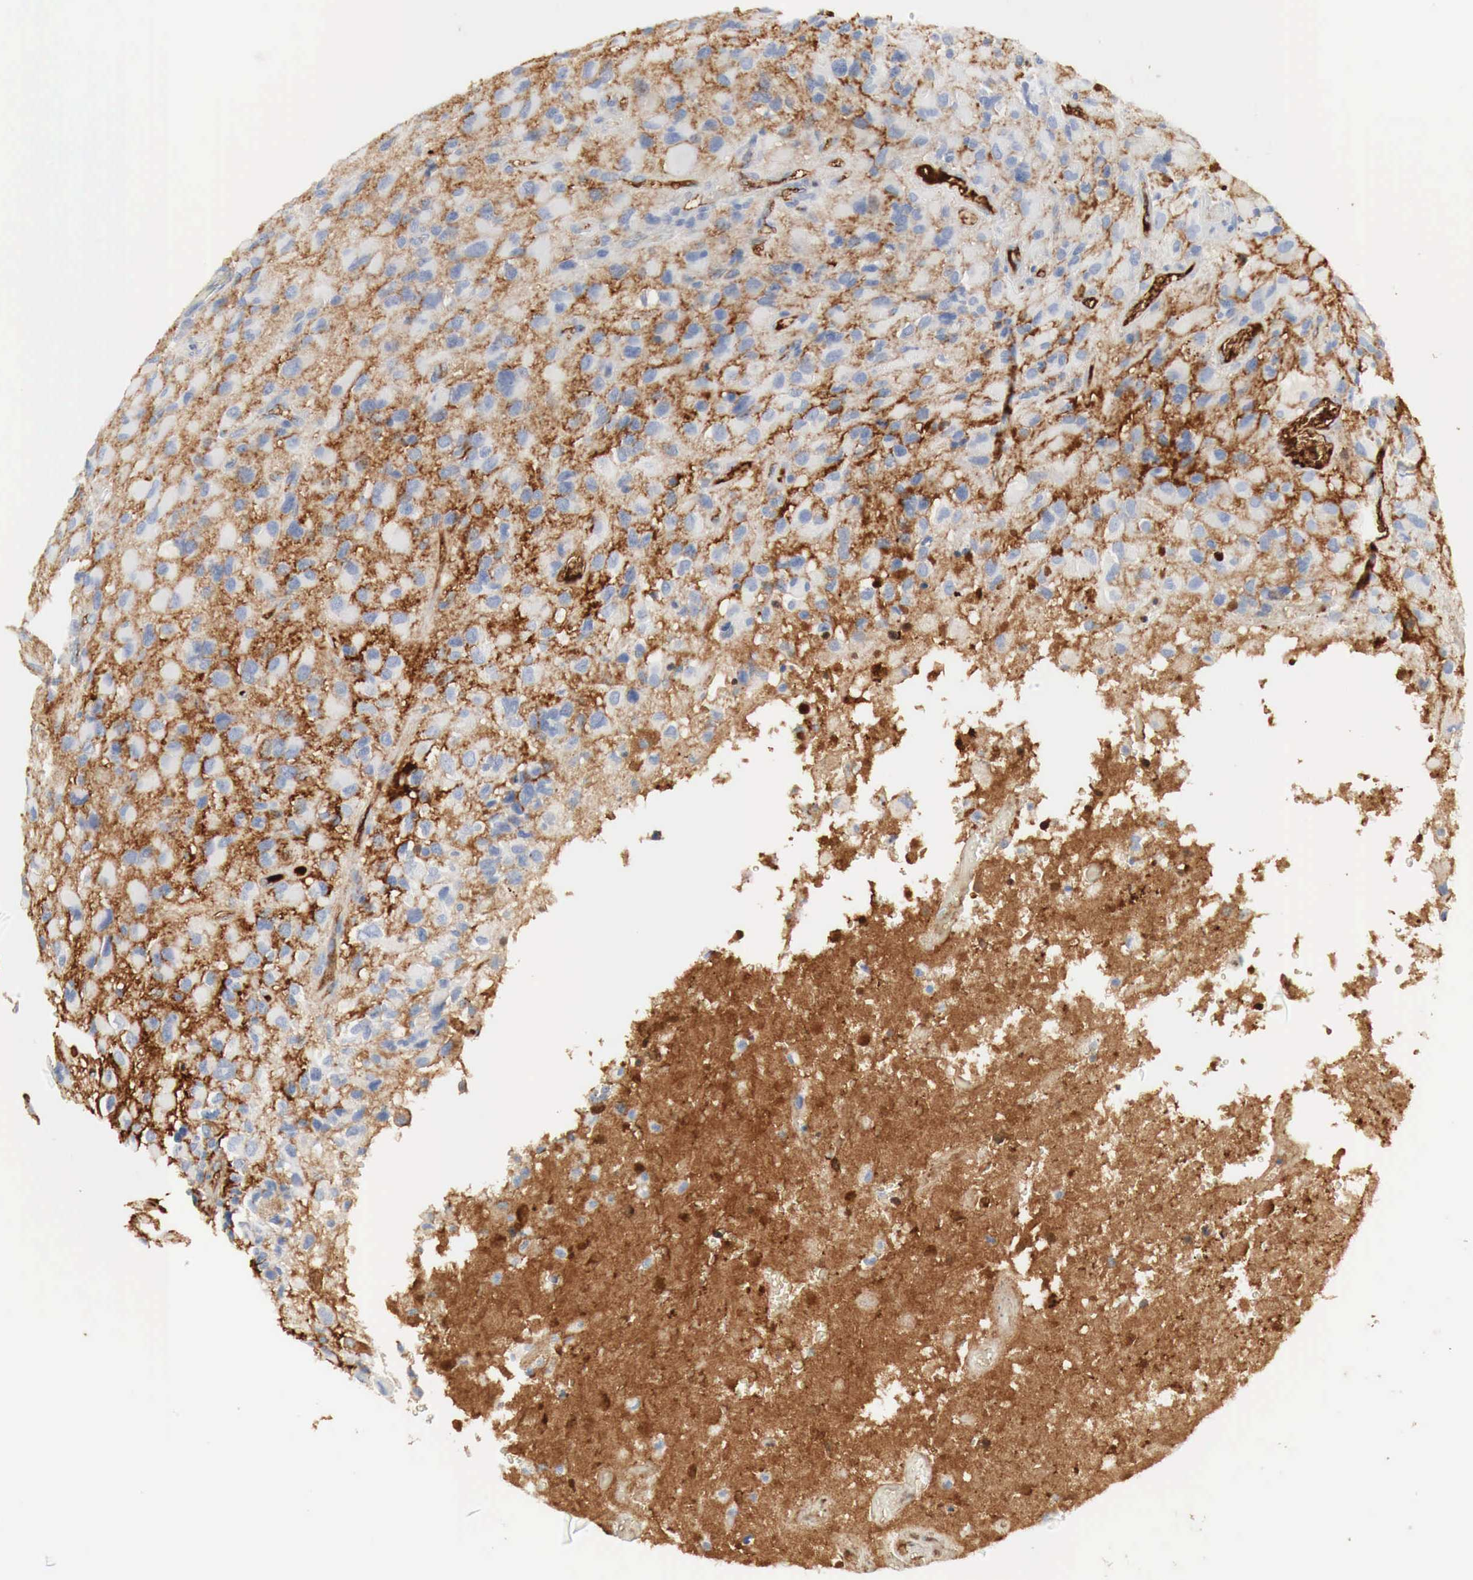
{"staining": {"intensity": "negative", "quantity": "none", "location": "none"}, "tissue": "glioma", "cell_type": "Tumor cells", "image_type": "cancer", "snomed": [{"axis": "morphology", "description": "Glioma, malignant, High grade"}, {"axis": "topography", "description": "Brain"}], "caption": "High power microscopy histopathology image of an immunohistochemistry (IHC) image of glioma, revealing no significant staining in tumor cells. (IHC, brightfield microscopy, high magnification).", "gene": "IGLC3", "patient": {"sex": "male", "age": 69}}